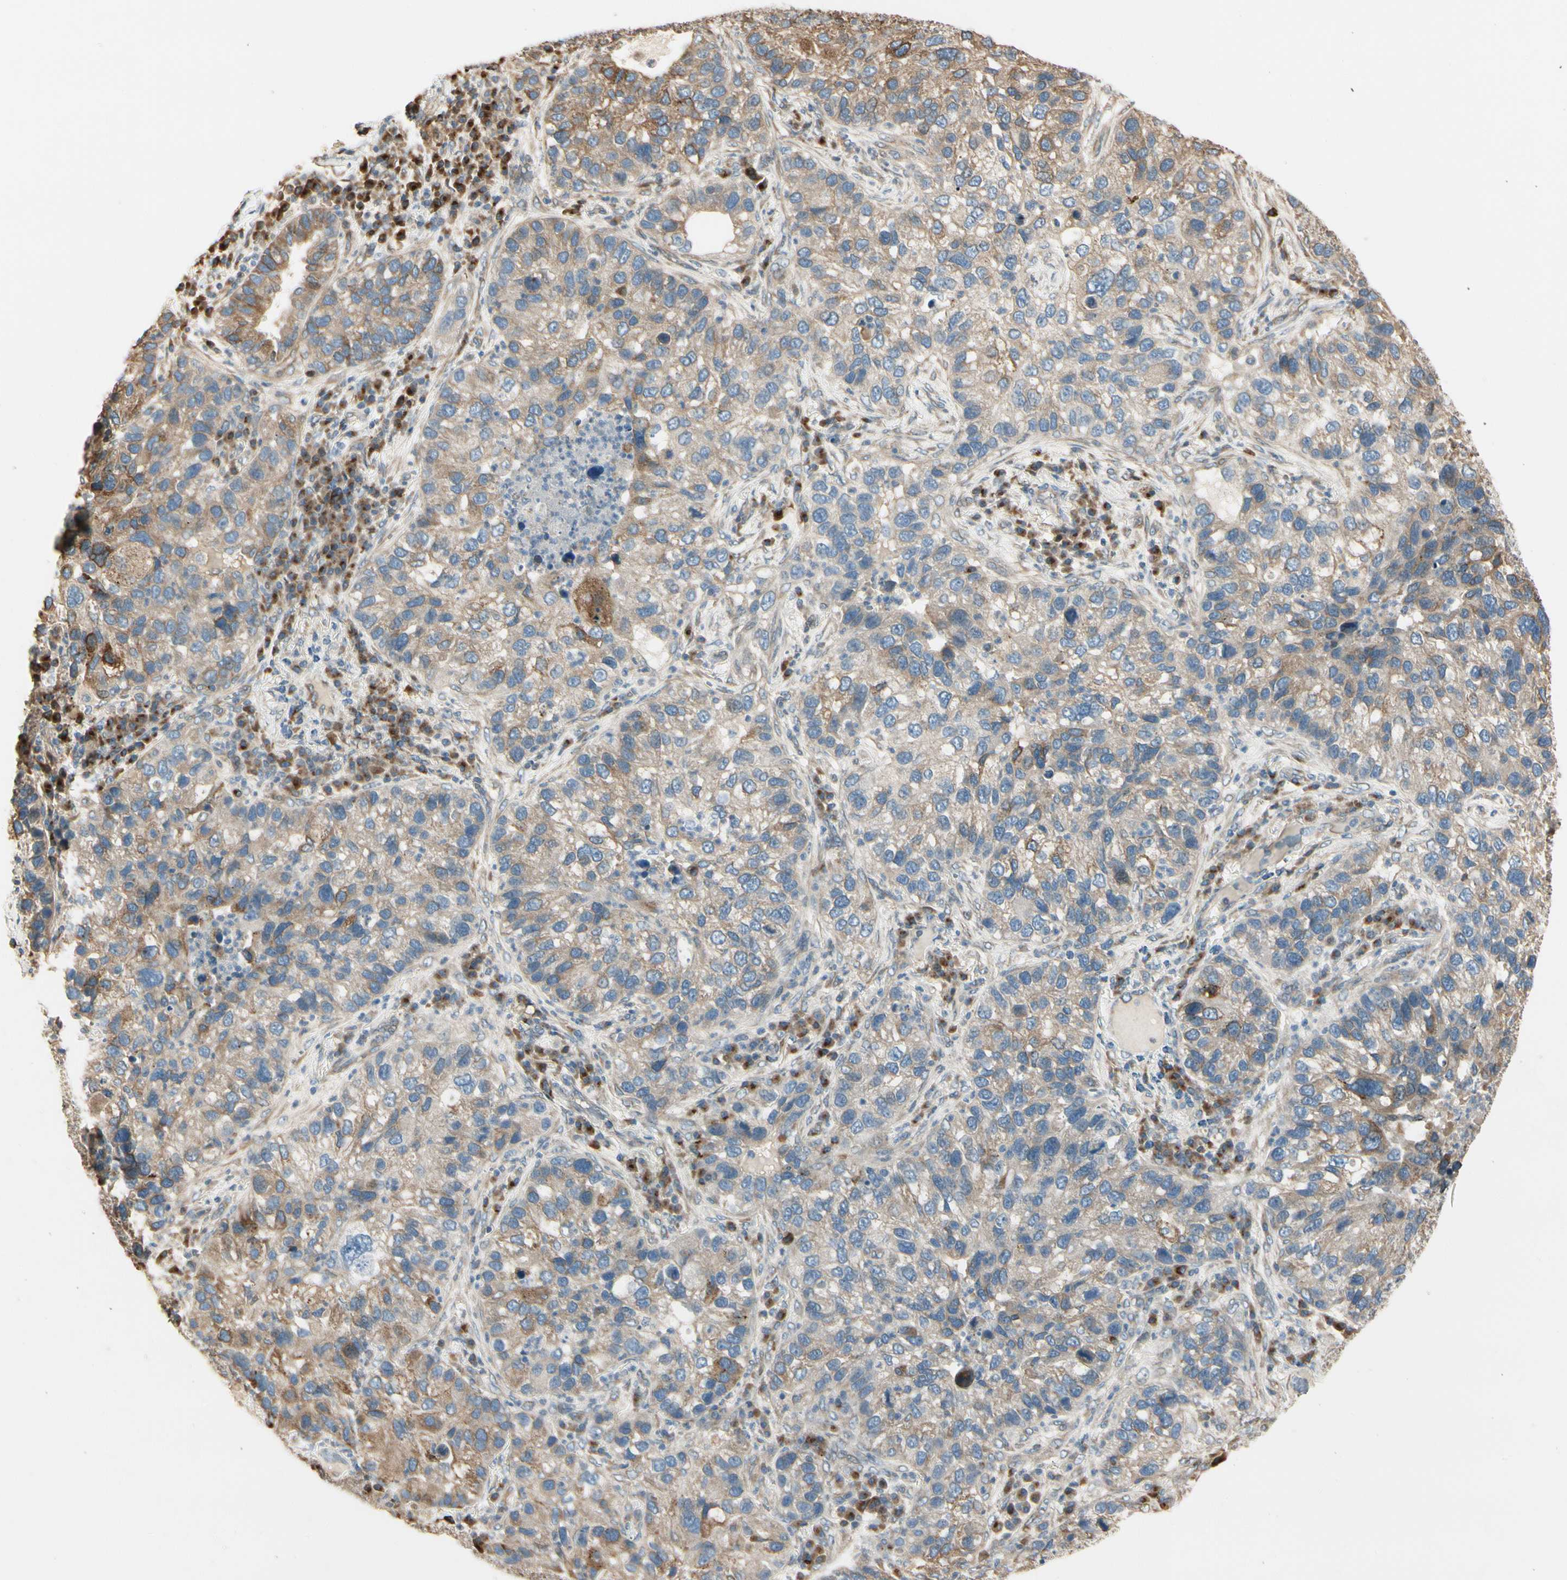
{"staining": {"intensity": "moderate", "quantity": ">75%", "location": "cytoplasmic/membranous"}, "tissue": "lung cancer", "cell_type": "Tumor cells", "image_type": "cancer", "snomed": [{"axis": "morphology", "description": "Normal tissue, NOS"}, {"axis": "morphology", "description": "Adenocarcinoma, NOS"}, {"axis": "topography", "description": "Bronchus"}, {"axis": "topography", "description": "Lung"}], "caption": "Immunohistochemical staining of lung cancer (adenocarcinoma) reveals moderate cytoplasmic/membranous protein positivity in approximately >75% of tumor cells.", "gene": "NUCB2", "patient": {"sex": "male", "age": 54}}